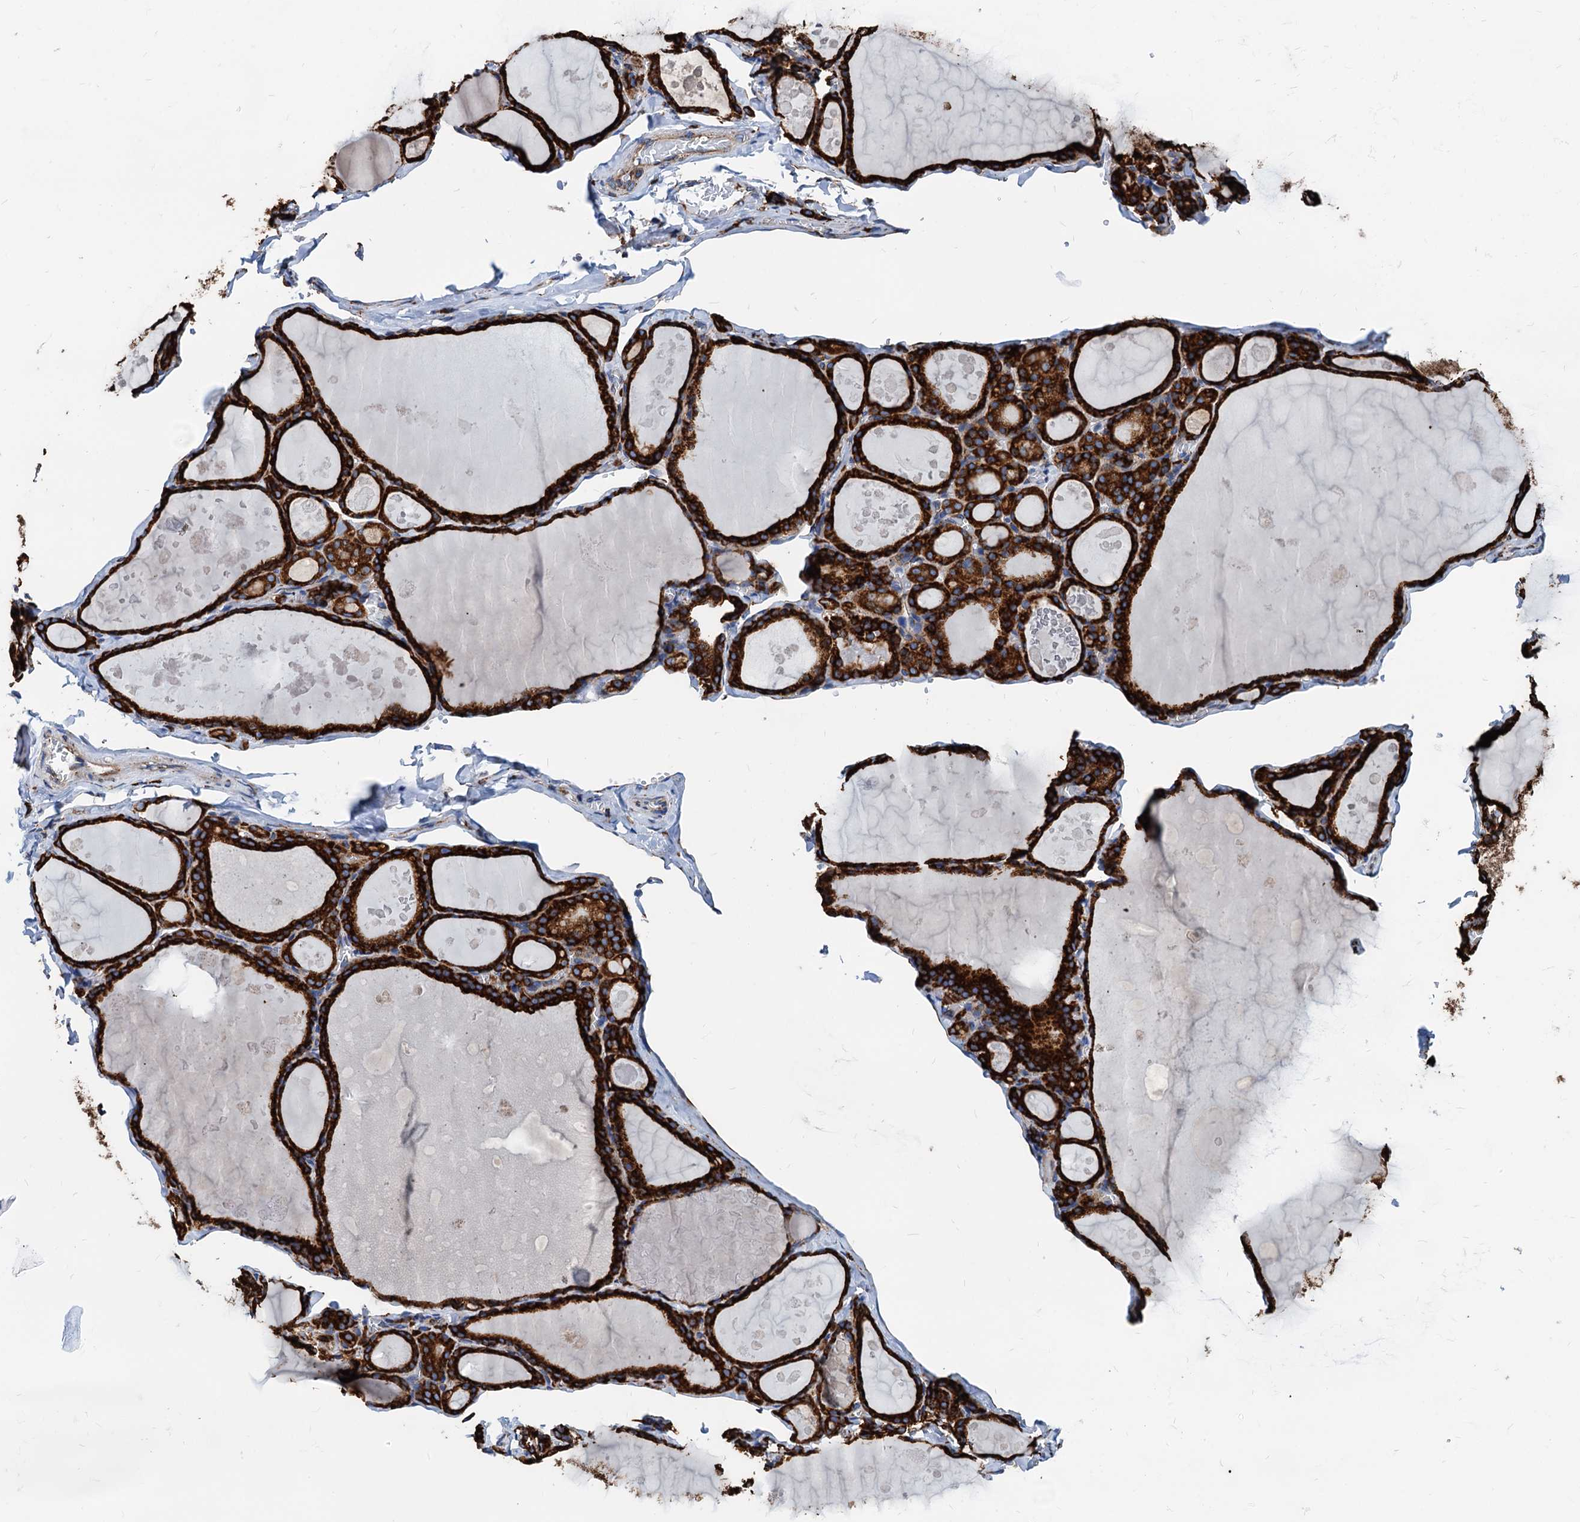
{"staining": {"intensity": "strong", "quantity": ">75%", "location": "cytoplasmic/membranous"}, "tissue": "thyroid gland", "cell_type": "Glandular cells", "image_type": "normal", "snomed": [{"axis": "morphology", "description": "Normal tissue, NOS"}, {"axis": "topography", "description": "Thyroid gland"}], "caption": "Glandular cells reveal high levels of strong cytoplasmic/membranous positivity in about >75% of cells in benign human thyroid gland.", "gene": "HSPA5", "patient": {"sex": "male", "age": 56}}